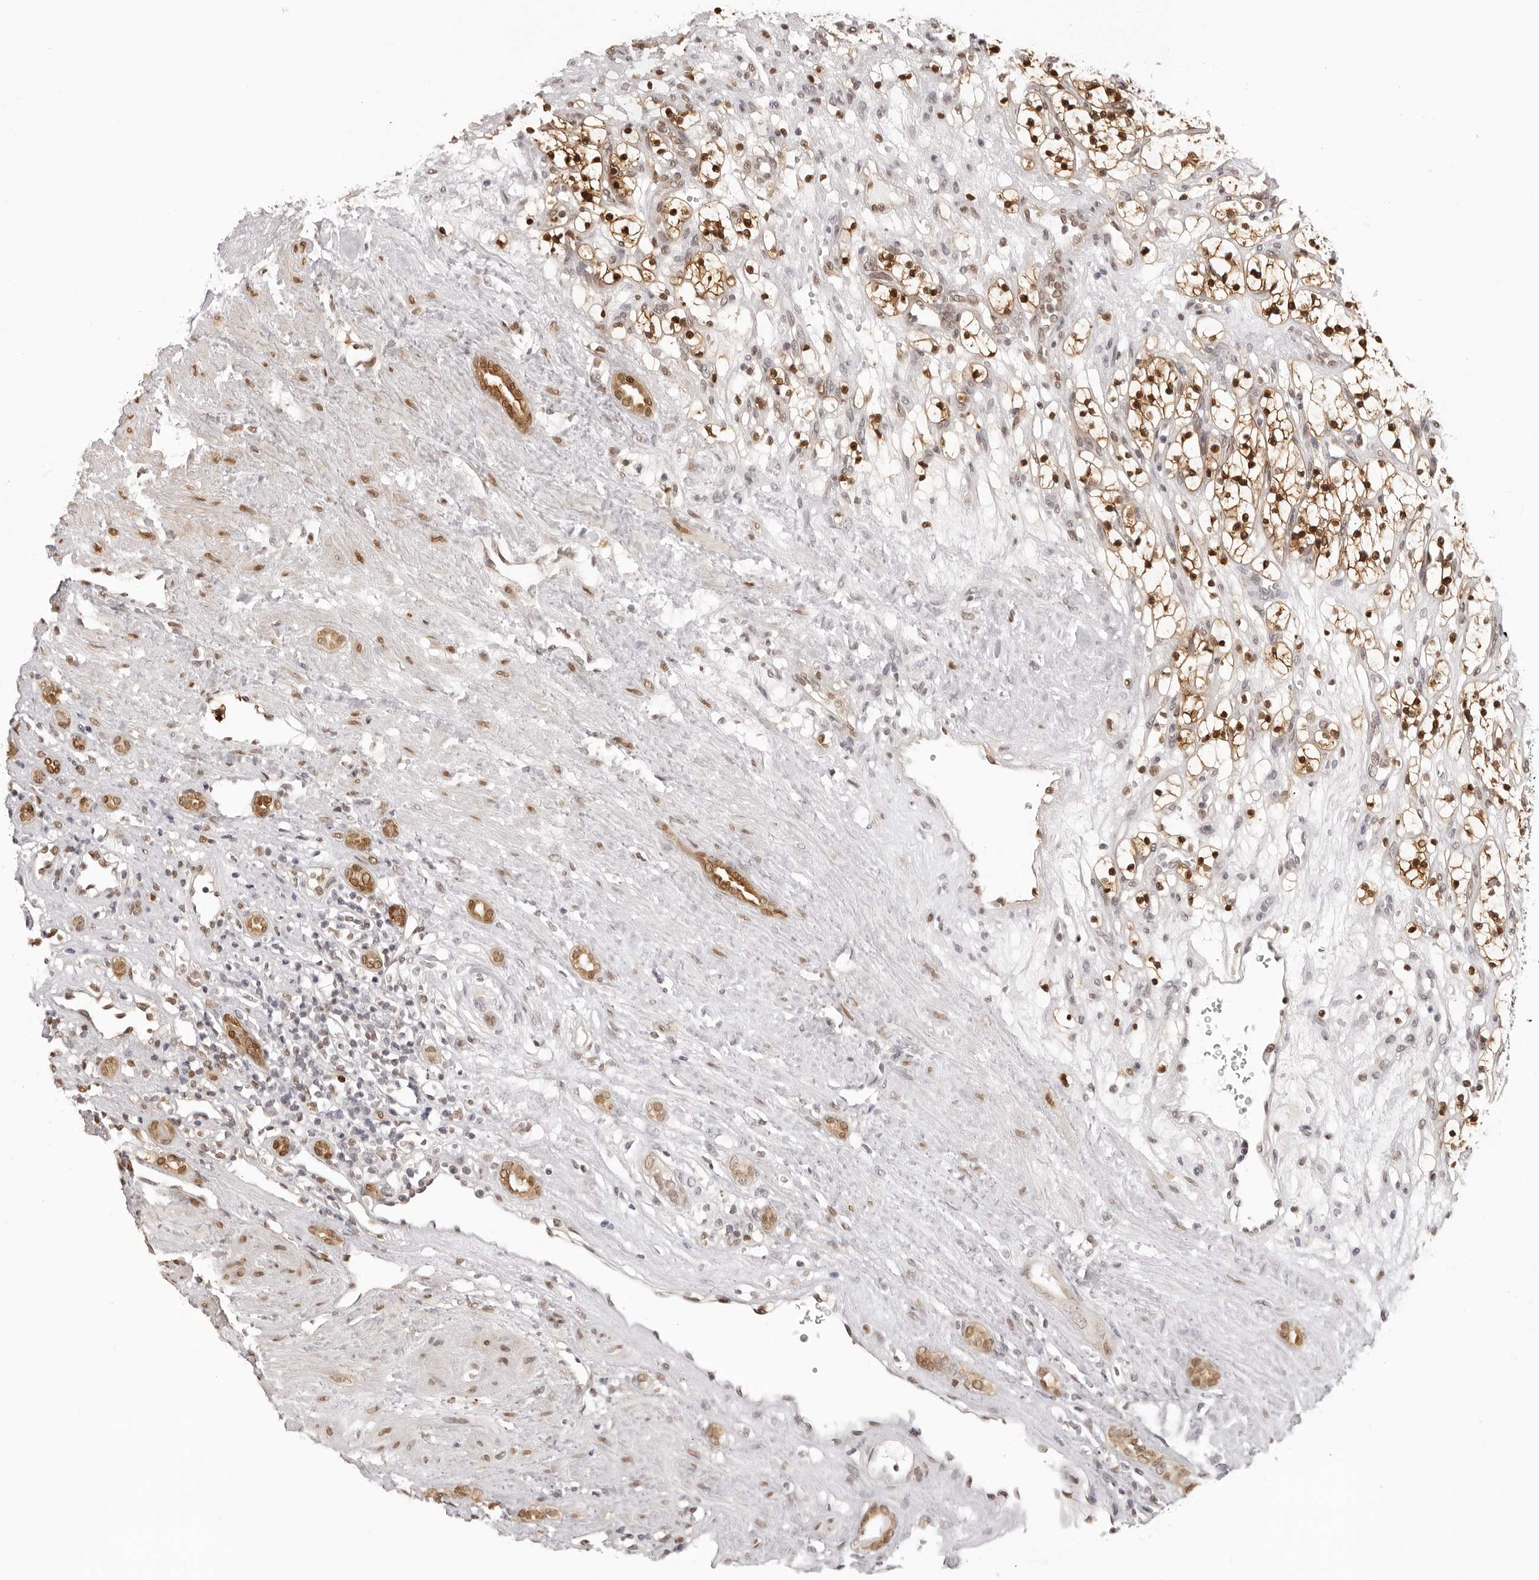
{"staining": {"intensity": "strong", "quantity": ">75%", "location": "cytoplasmic/membranous,nuclear"}, "tissue": "renal cancer", "cell_type": "Tumor cells", "image_type": "cancer", "snomed": [{"axis": "morphology", "description": "Adenocarcinoma, NOS"}, {"axis": "topography", "description": "Kidney"}], "caption": "A brown stain labels strong cytoplasmic/membranous and nuclear staining of a protein in renal cancer (adenocarcinoma) tumor cells.", "gene": "HSPA4", "patient": {"sex": "female", "age": 57}}